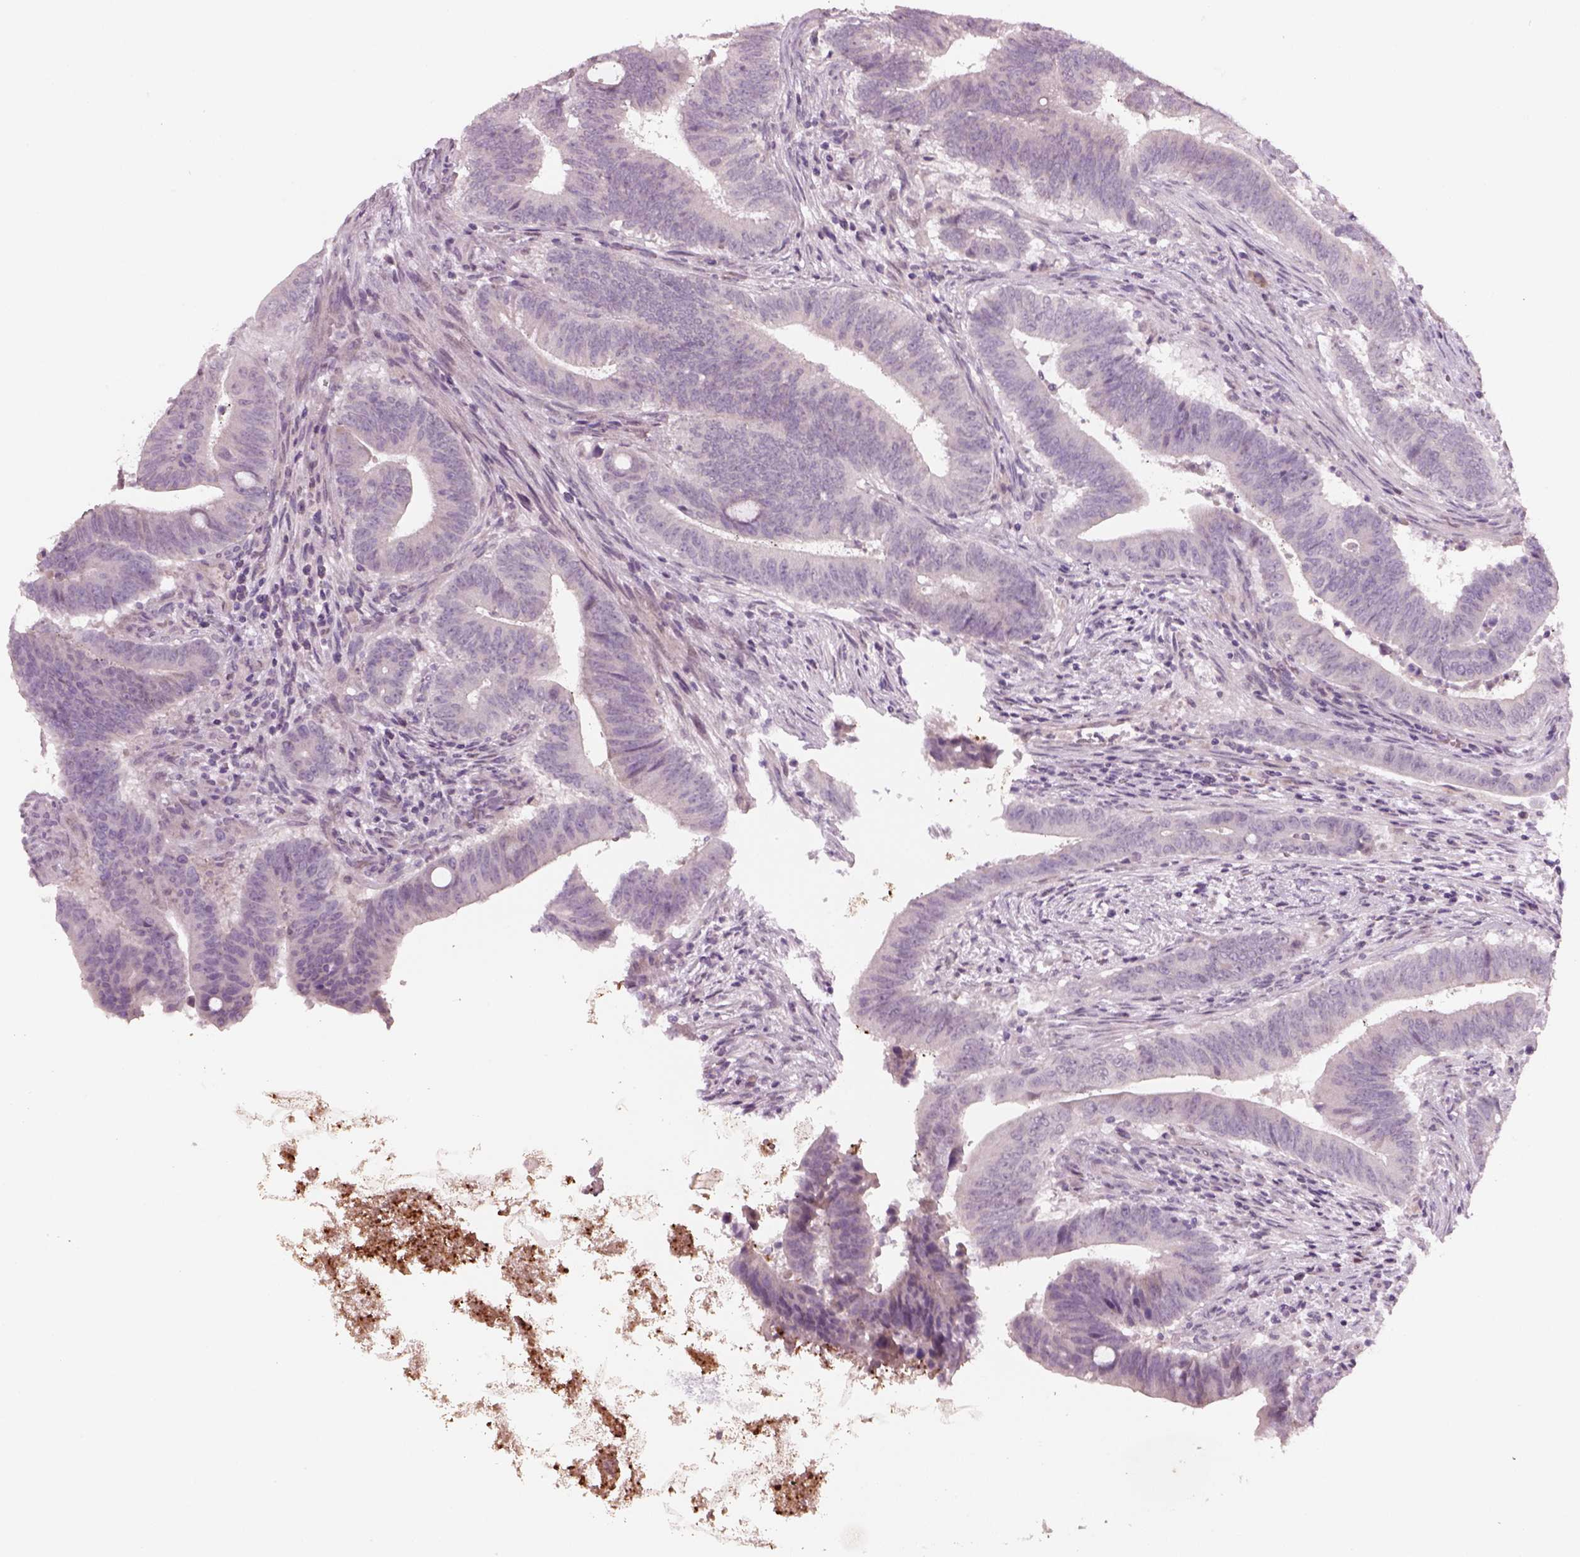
{"staining": {"intensity": "negative", "quantity": "none", "location": "none"}, "tissue": "colorectal cancer", "cell_type": "Tumor cells", "image_type": "cancer", "snomed": [{"axis": "morphology", "description": "Adenocarcinoma, NOS"}, {"axis": "topography", "description": "Colon"}], "caption": "IHC of colorectal cancer (adenocarcinoma) reveals no staining in tumor cells.", "gene": "PENK", "patient": {"sex": "female", "age": 43}}